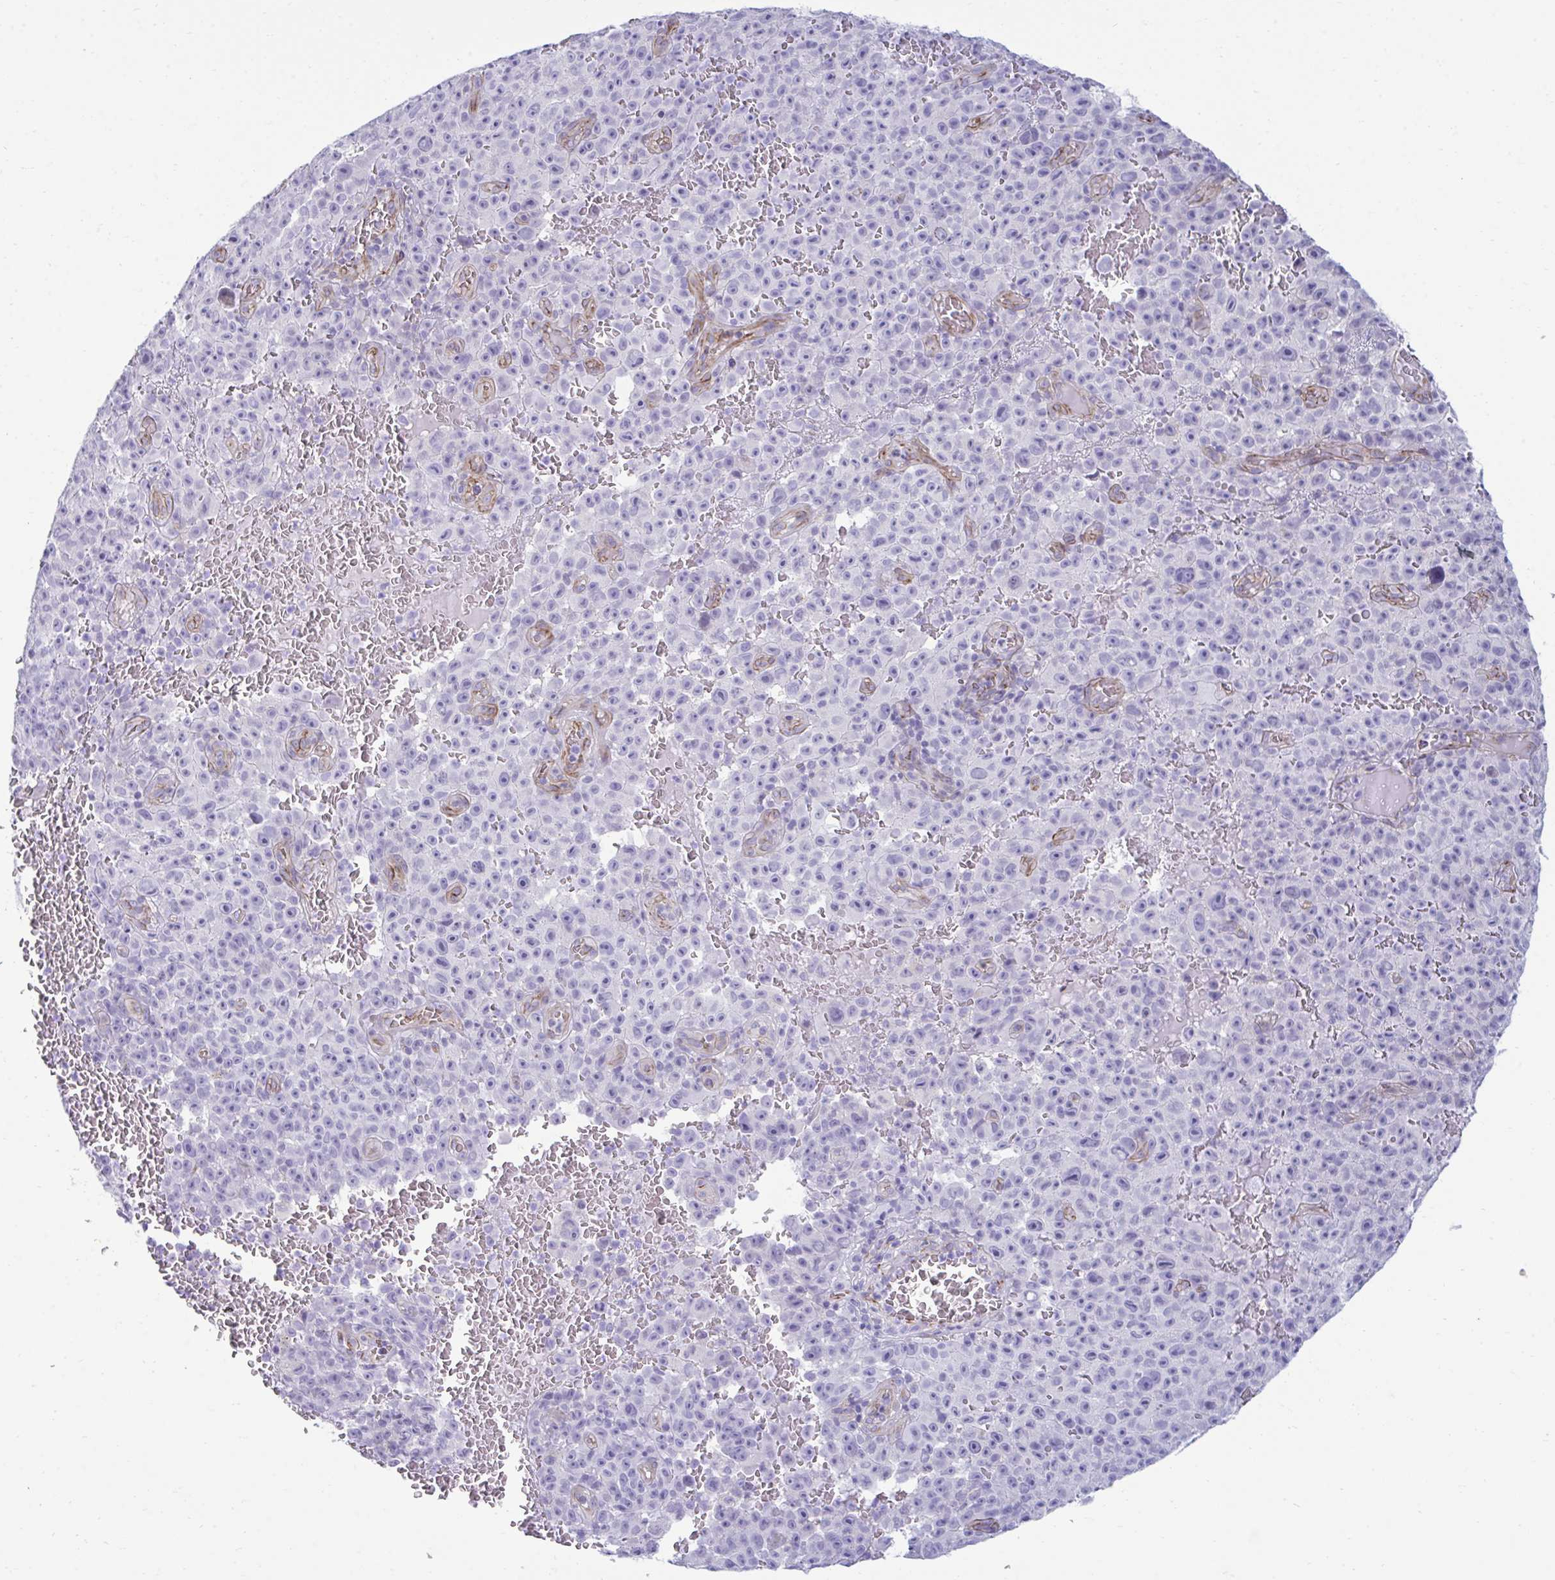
{"staining": {"intensity": "negative", "quantity": "none", "location": "none"}, "tissue": "melanoma", "cell_type": "Tumor cells", "image_type": "cancer", "snomed": [{"axis": "morphology", "description": "Malignant melanoma, NOS"}, {"axis": "topography", "description": "Skin"}], "caption": "Photomicrograph shows no significant protein positivity in tumor cells of malignant melanoma.", "gene": "UBL3", "patient": {"sex": "female", "age": 82}}